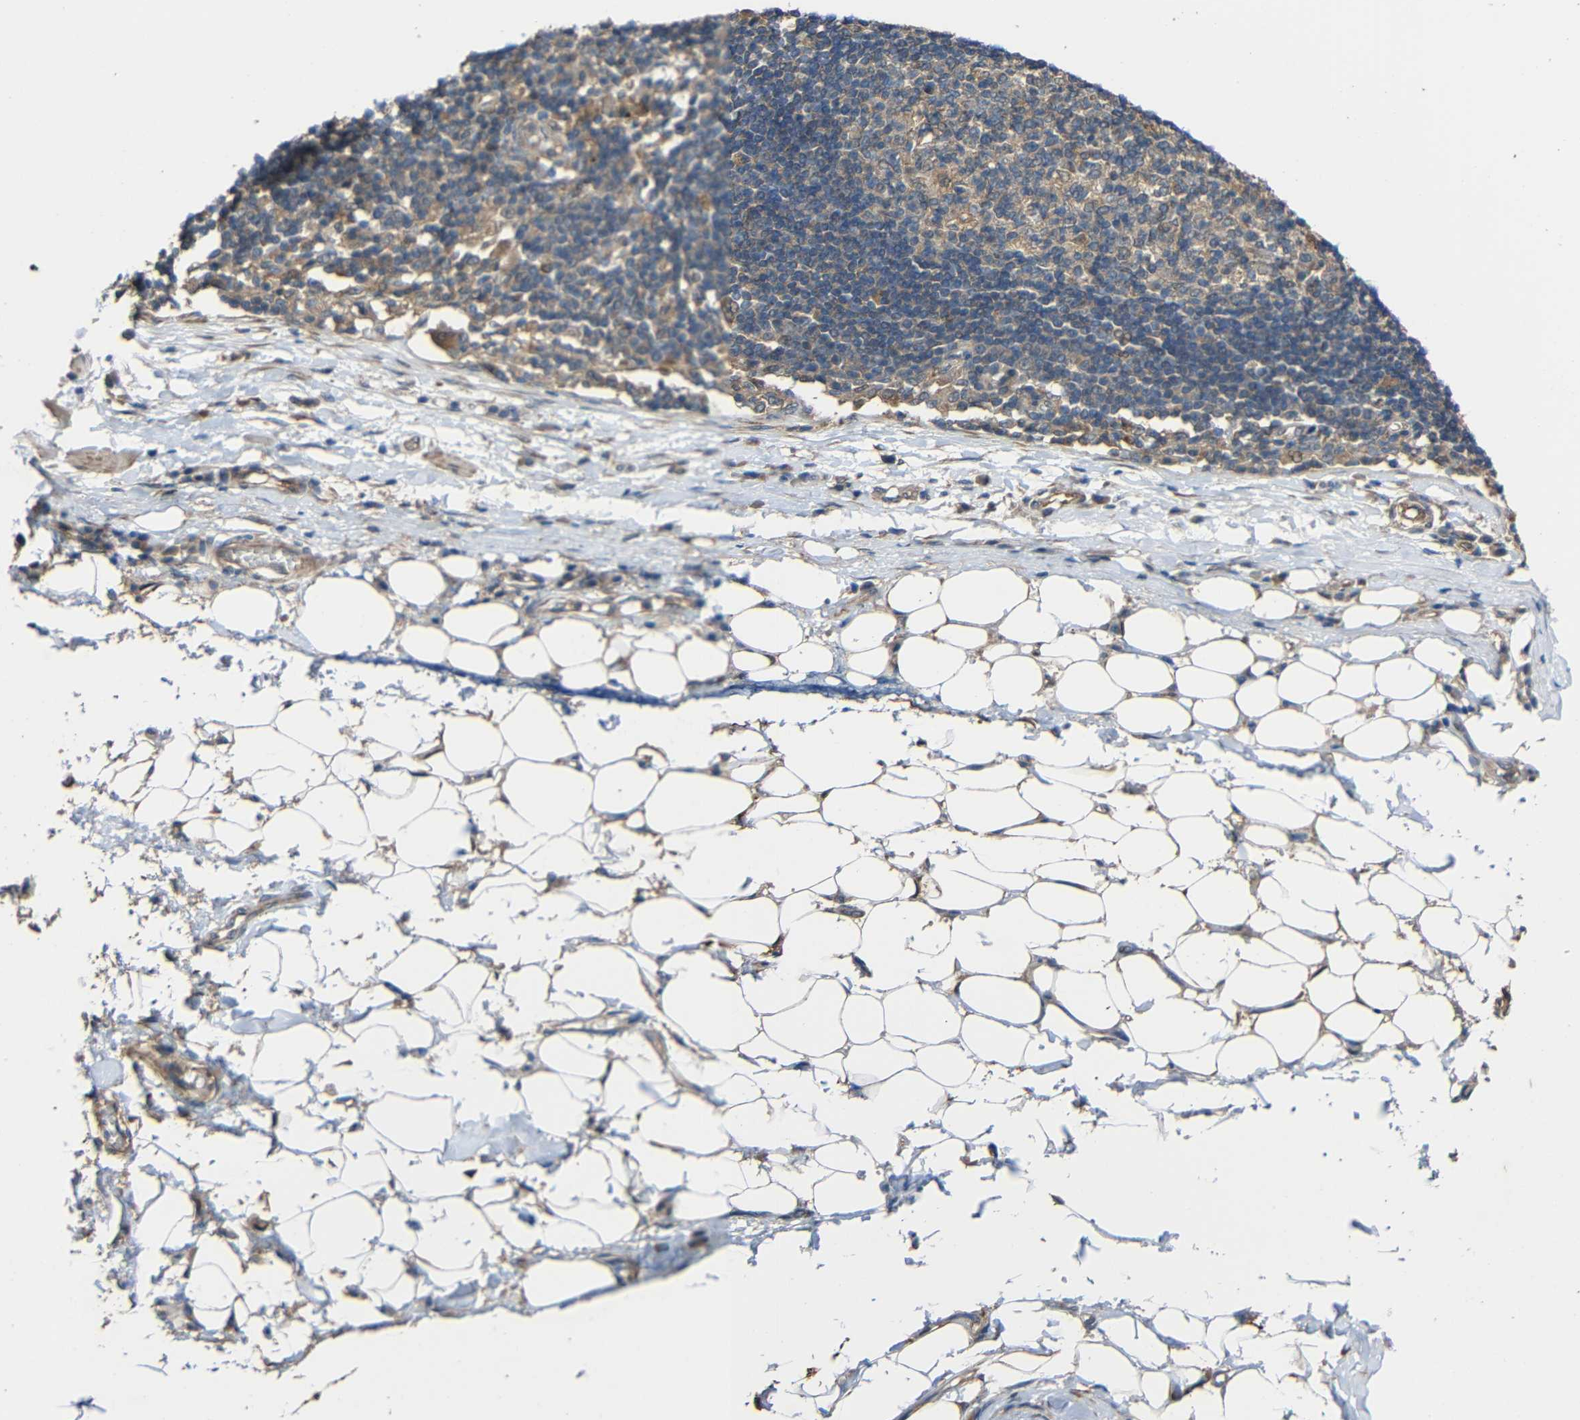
{"staining": {"intensity": "weak", "quantity": ">75%", "location": "cytoplasmic/membranous"}, "tissue": "adipose tissue", "cell_type": "Adipocytes", "image_type": "normal", "snomed": [{"axis": "morphology", "description": "Normal tissue, NOS"}, {"axis": "morphology", "description": "Adenocarcinoma, NOS"}, {"axis": "topography", "description": "Esophagus"}], "caption": "Normal adipose tissue exhibits weak cytoplasmic/membranous positivity in approximately >75% of adipocytes, visualized by immunohistochemistry.", "gene": "CHST9", "patient": {"sex": "male", "age": 62}}